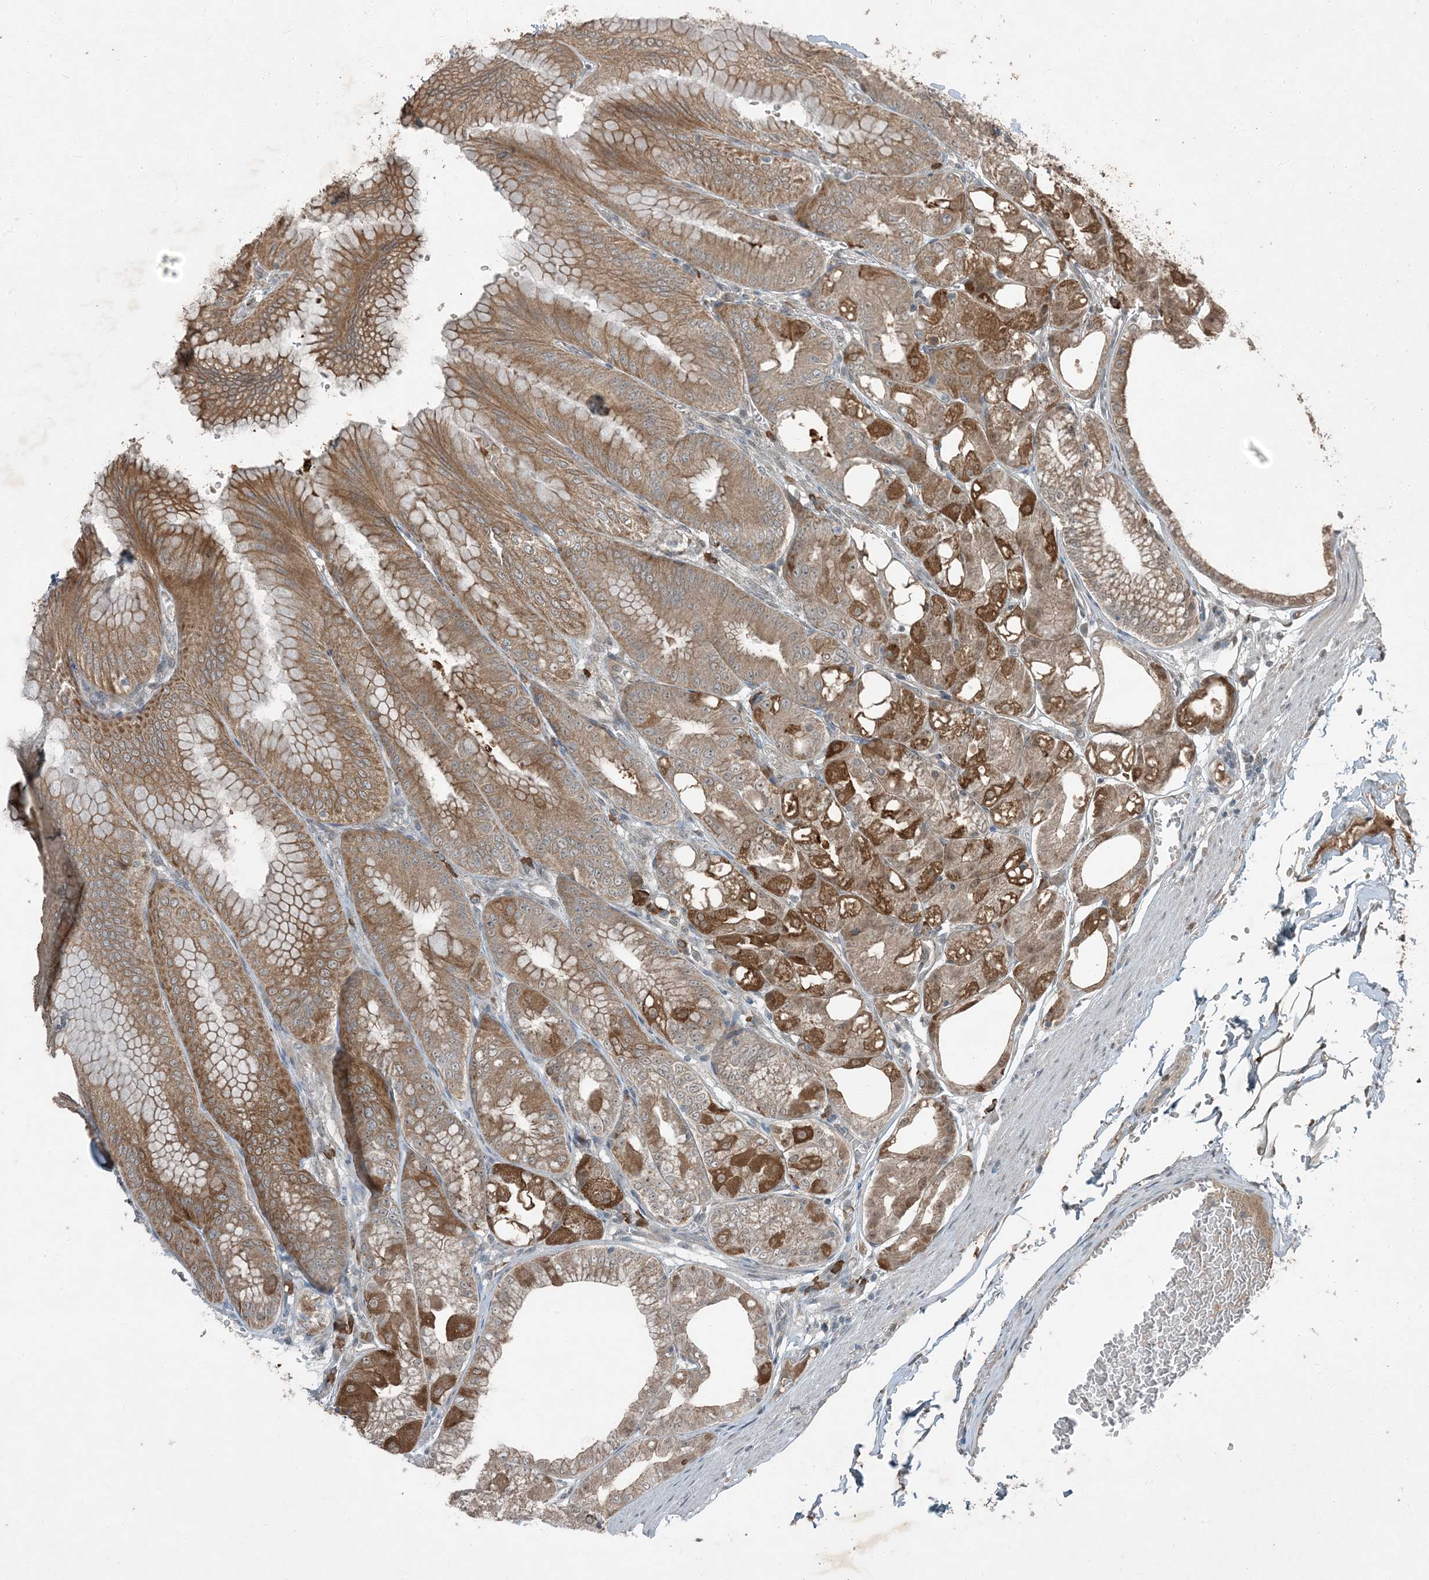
{"staining": {"intensity": "moderate", "quantity": ">75%", "location": "cytoplasmic/membranous"}, "tissue": "stomach", "cell_type": "Glandular cells", "image_type": "normal", "snomed": [{"axis": "morphology", "description": "Normal tissue, NOS"}, {"axis": "topography", "description": "Stomach, lower"}], "caption": "Immunohistochemical staining of benign stomach displays medium levels of moderate cytoplasmic/membranous expression in approximately >75% of glandular cells. (DAB = brown stain, brightfield microscopy at high magnification).", "gene": "MDN1", "patient": {"sex": "male", "age": 71}}